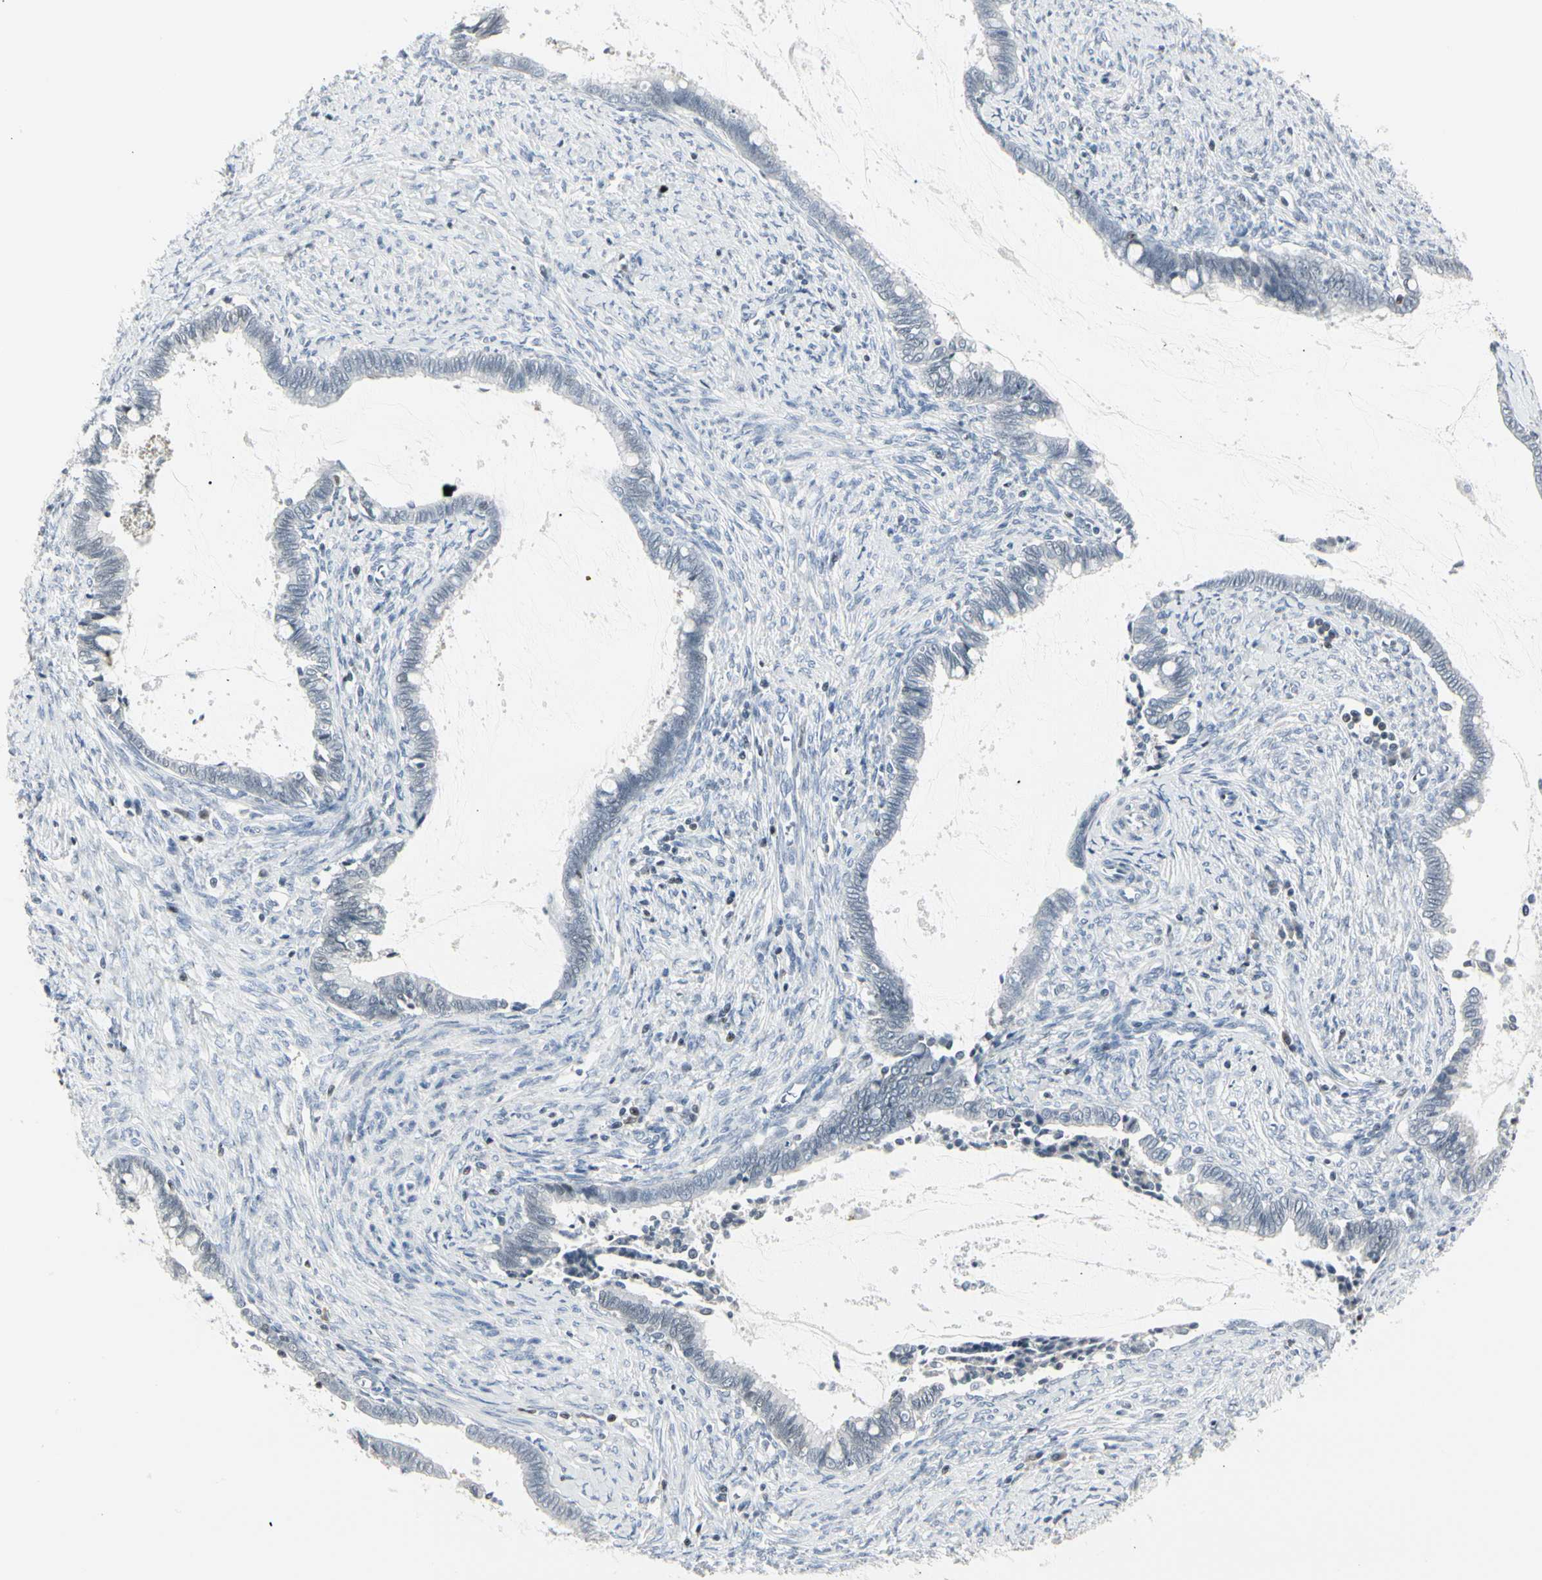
{"staining": {"intensity": "negative", "quantity": "none", "location": "none"}, "tissue": "cervical cancer", "cell_type": "Tumor cells", "image_type": "cancer", "snomed": [{"axis": "morphology", "description": "Adenocarcinoma, NOS"}, {"axis": "topography", "description": "Cervix"}], "caption": "Immunohistochemistry (IHC) of human cervical cancer shows no expression in tumor cells.", "gene": "ZBTB7B", "patient": {"sex": "female", "age": 44}}